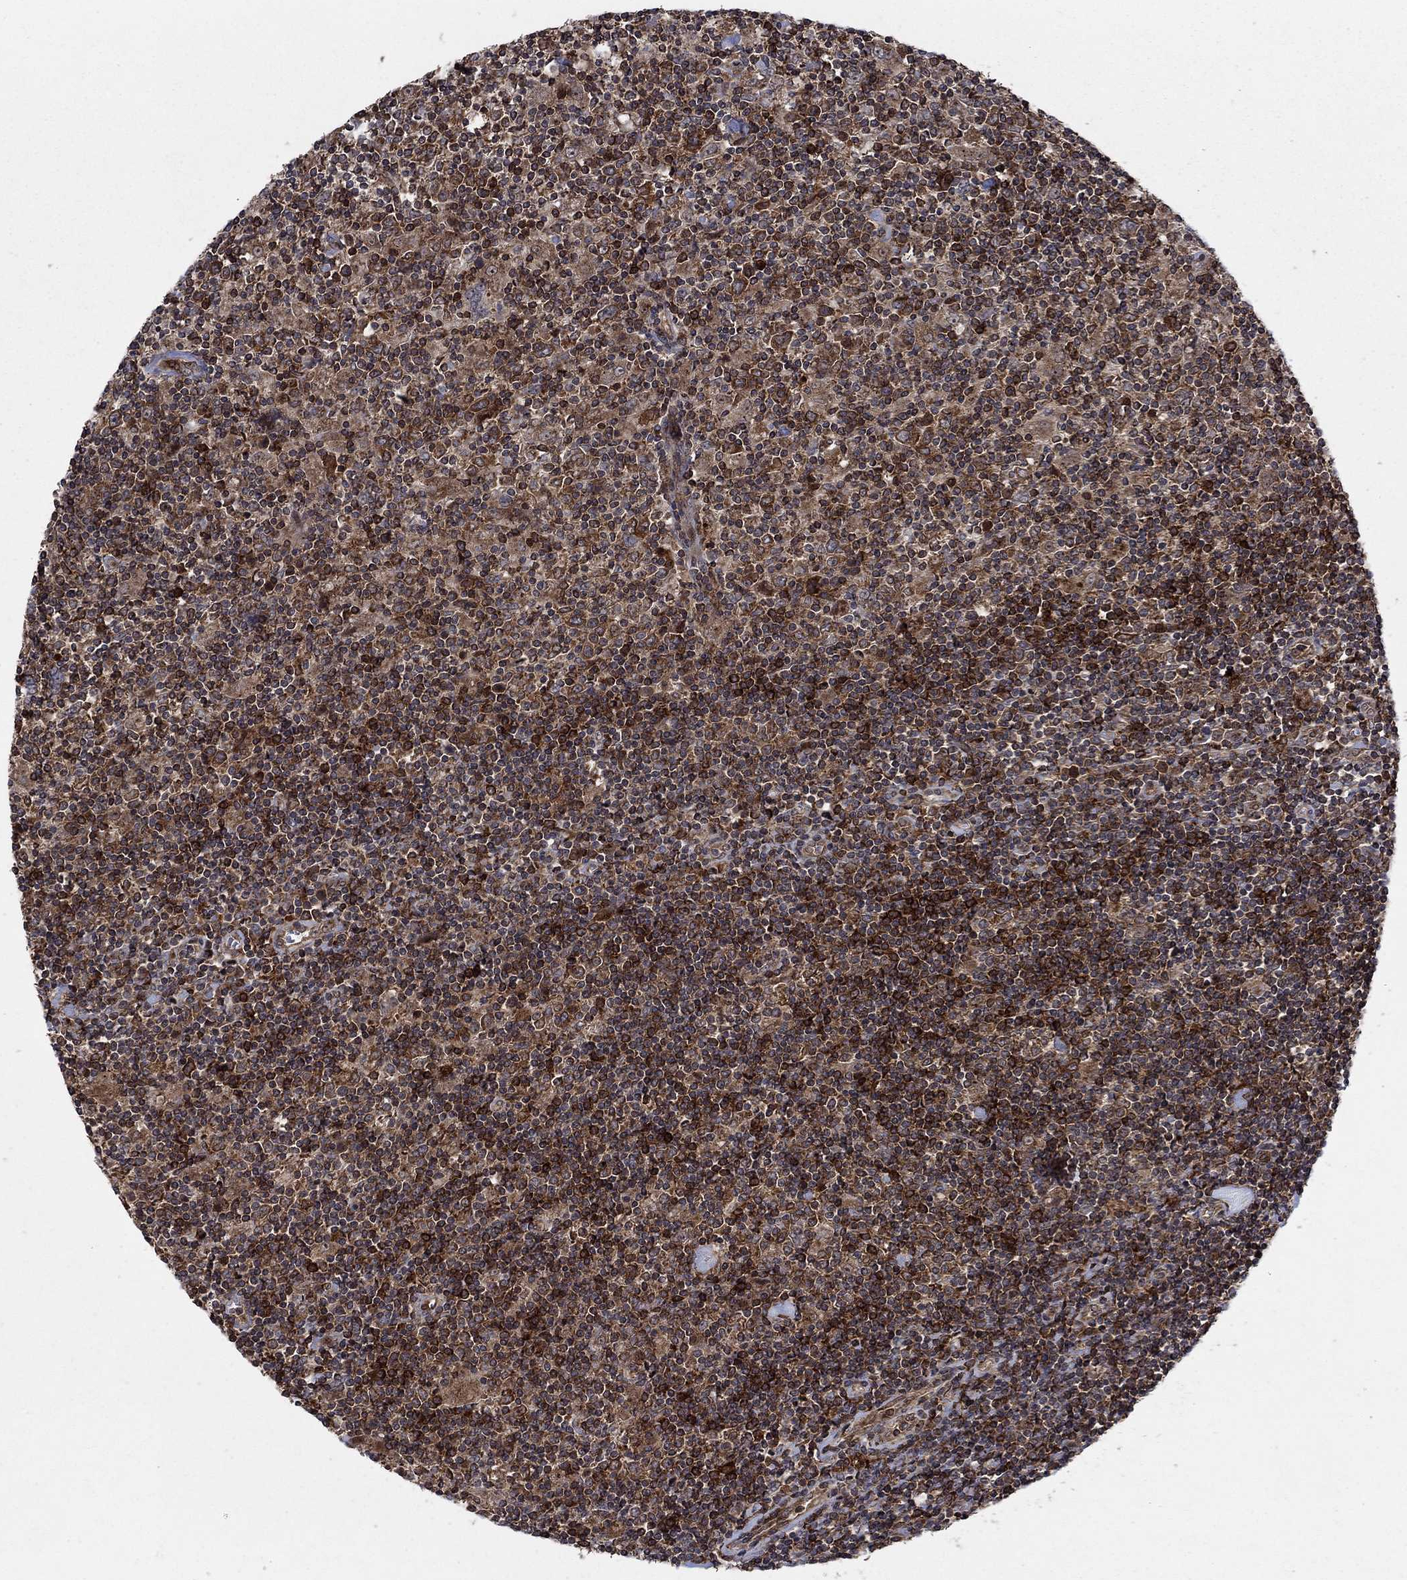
{"staining": {"intensity": "moderate", "quantity": ">75%", "location": "cytoplasmic/membranous"}, "tissue": "lymphoma", "cell_type": "Tumor cells", "image_type": "cancer", "snomed": [{"axis": "morphology", "description": "Hodgkin's disease, NOS"}, {"axis": "topography", "description": "Lymph node"}], "caption": "A medium amount of moderate cytoplasmic/membranous staining is seen in approximately >75% of tumor cells in lymphoma tissue.", "gene": "IFI35", "patient": {"sex": "male", "age": 40}}